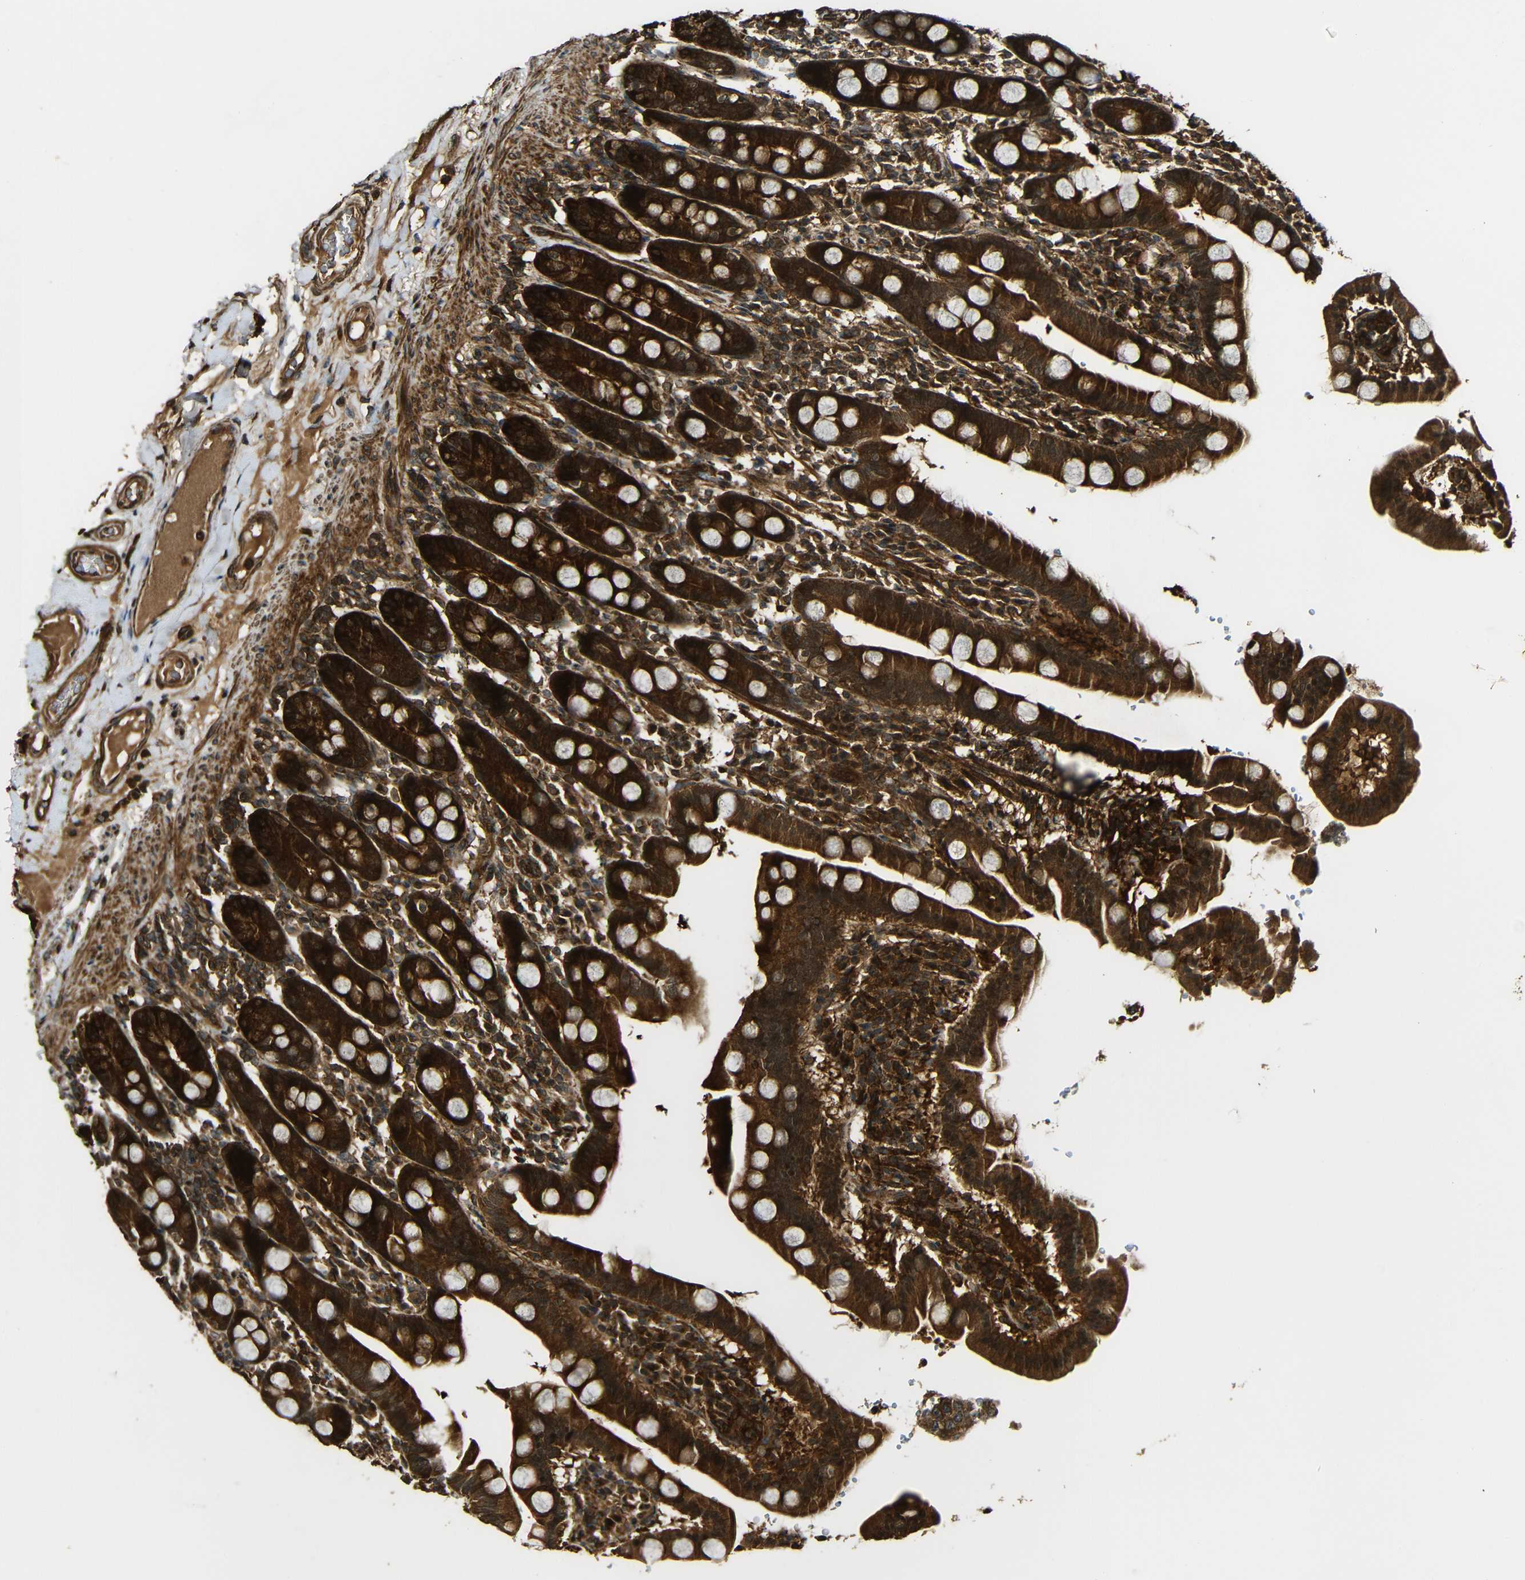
{"staining": {"intensity": "strong", "quantity": ">75%", "location": "cytoplasmic/membranous"}, "tissue": "duodenum", "cell_type": "Glandular cells", "image_type": "normal", "snomed": [{"axis": "morphology", "description": "Normal tissue, NOS"}, {"axis": "topography", "description": "Duodenum"}], "caption": "Immunohistochemical staining of unremarkable duodenum exhibits high levels of strong cytoplasmic/membranous expression in about >75% of glandular cells.", "gene": "CASP8", "patient": {"sex": "male", "age": 50}}